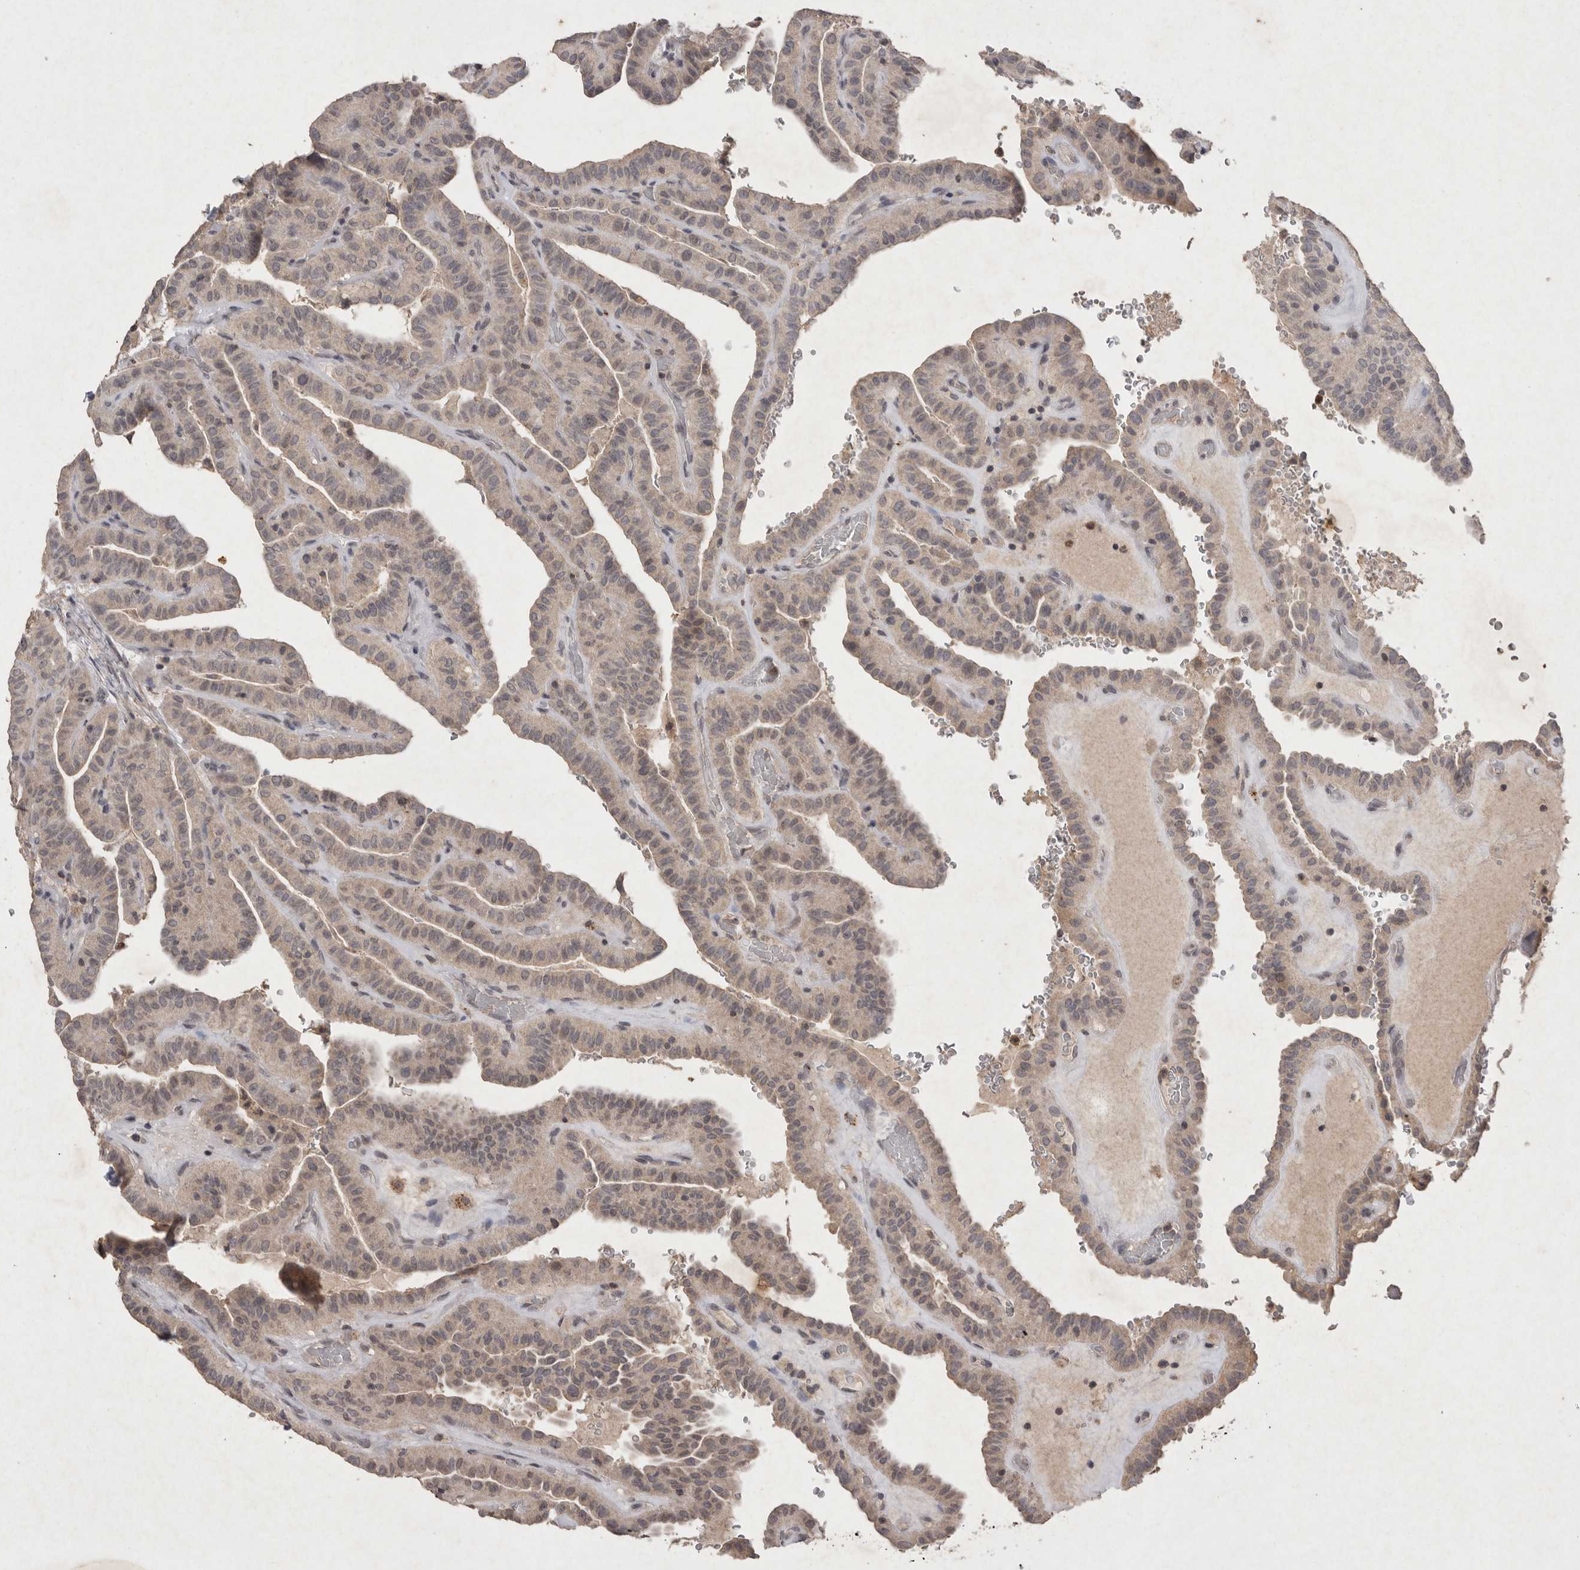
{"staining": {"intensity": "weak", "quantity": ">75%", "location": "cytoplasmic/membranous"}, "tissue": "thyroid cancer", "cell_type": "Tumor cells", "image_type": "cancer", "snomed": [{"axis": "morphology", "description": "Papillary adenocarcinoma, NOS"}, {"axis": "topography", "description": "Thyroid gland"}], "caption": "The immunohistochemical stain labels weak cytoplasmic/membranous positivity in tumor cells of papillary adenocarcinoma (thyroid) tissue.", "gene": "APLNR", "patient": {"sex": "male", "age": 77}}